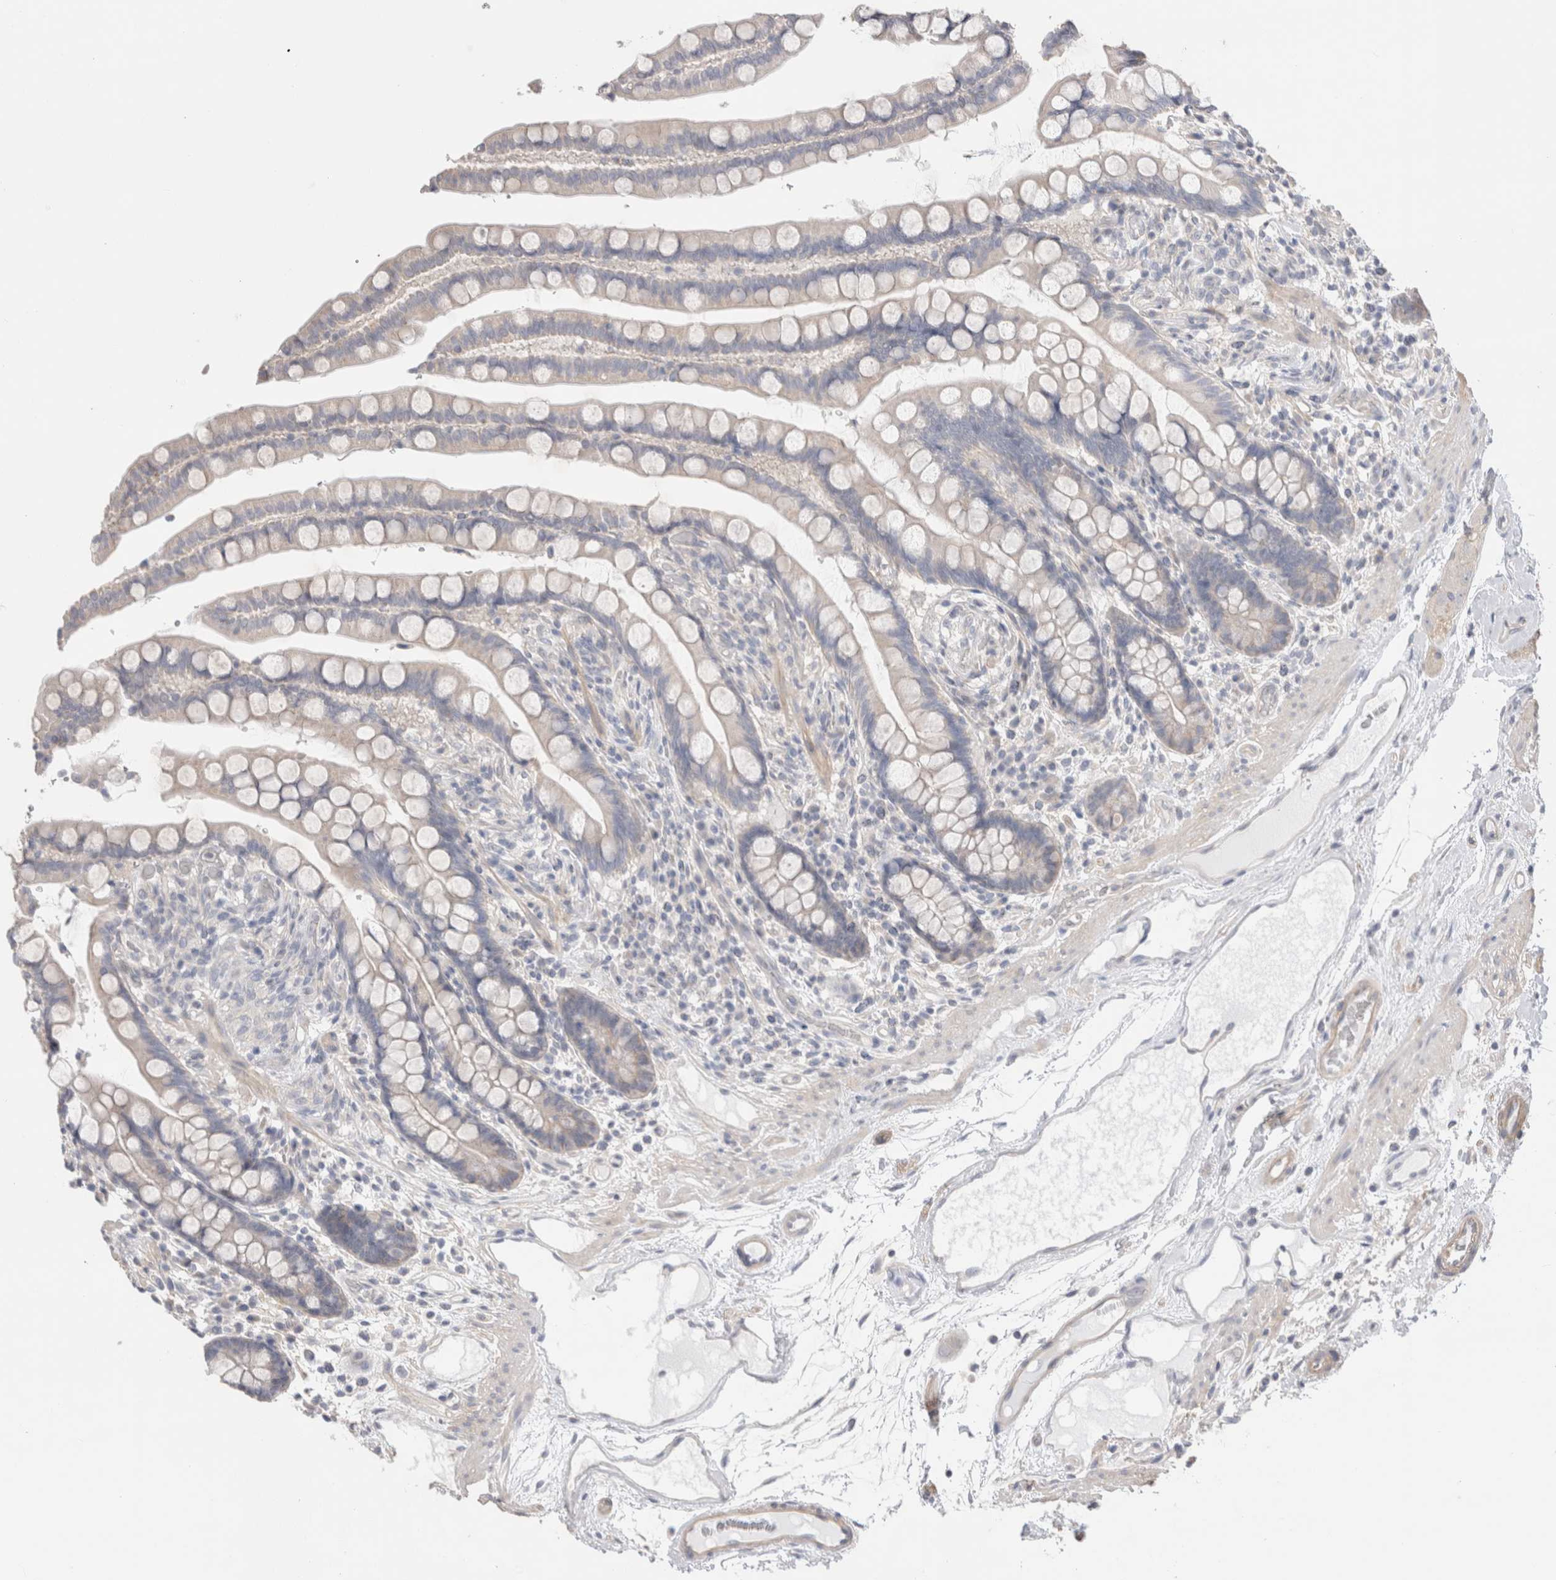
{"staining": {"intensity": "weak", "quantity": ">75%", "location": "cytoplasmic/membranous"}, "tissue": "colon", "cell_type": "Endothelial cells", "image_type": "normal", "snomed": [{"axis": "morphology", "description": "Normal tissue, NOS"}, {"axis": "topography", "description": "Colon"}], "caption": "A high-resolution photomicrograph shows immunohistochemistry (IHC) staining of unremarkable colon, which reveals weak cytoplasmic/membranous staining in about >75% of endothelial cells. Immunohistochemistry (ihc) stains the protein of interest in brown and the nuclei are stained blue.", "gene": "DMD", "patient": {"sex": "male", "age": 73}}